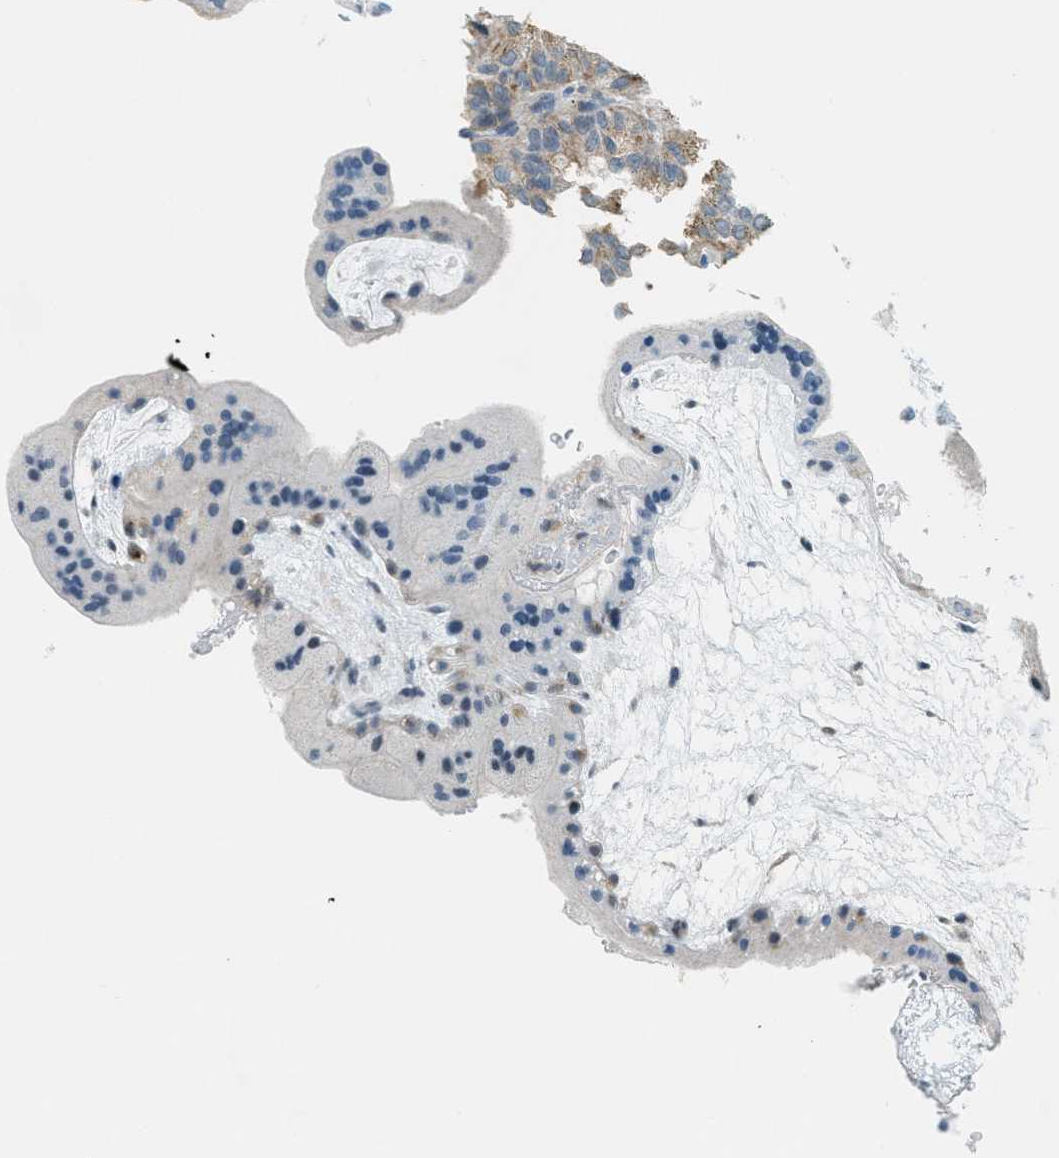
{"staining": {"intensity": "weak", "quantity": "<25%", "location": "nuclear"}, "tissue": "placenta", "cell_type": "Decidual cells", "image_type": "normal", "snomed": [{"axis": "morphology", "description": "Normal tissue, NOS"}, {"axis": "topography", "description": "Placenta"}], "caption": "IHC histopathology image of unremarkable placenta: human placenta stained with DAB displays no significant protein staining in decidual cells.", "gene": "FYN", "patient": {"sex": "female", "age": 35}}